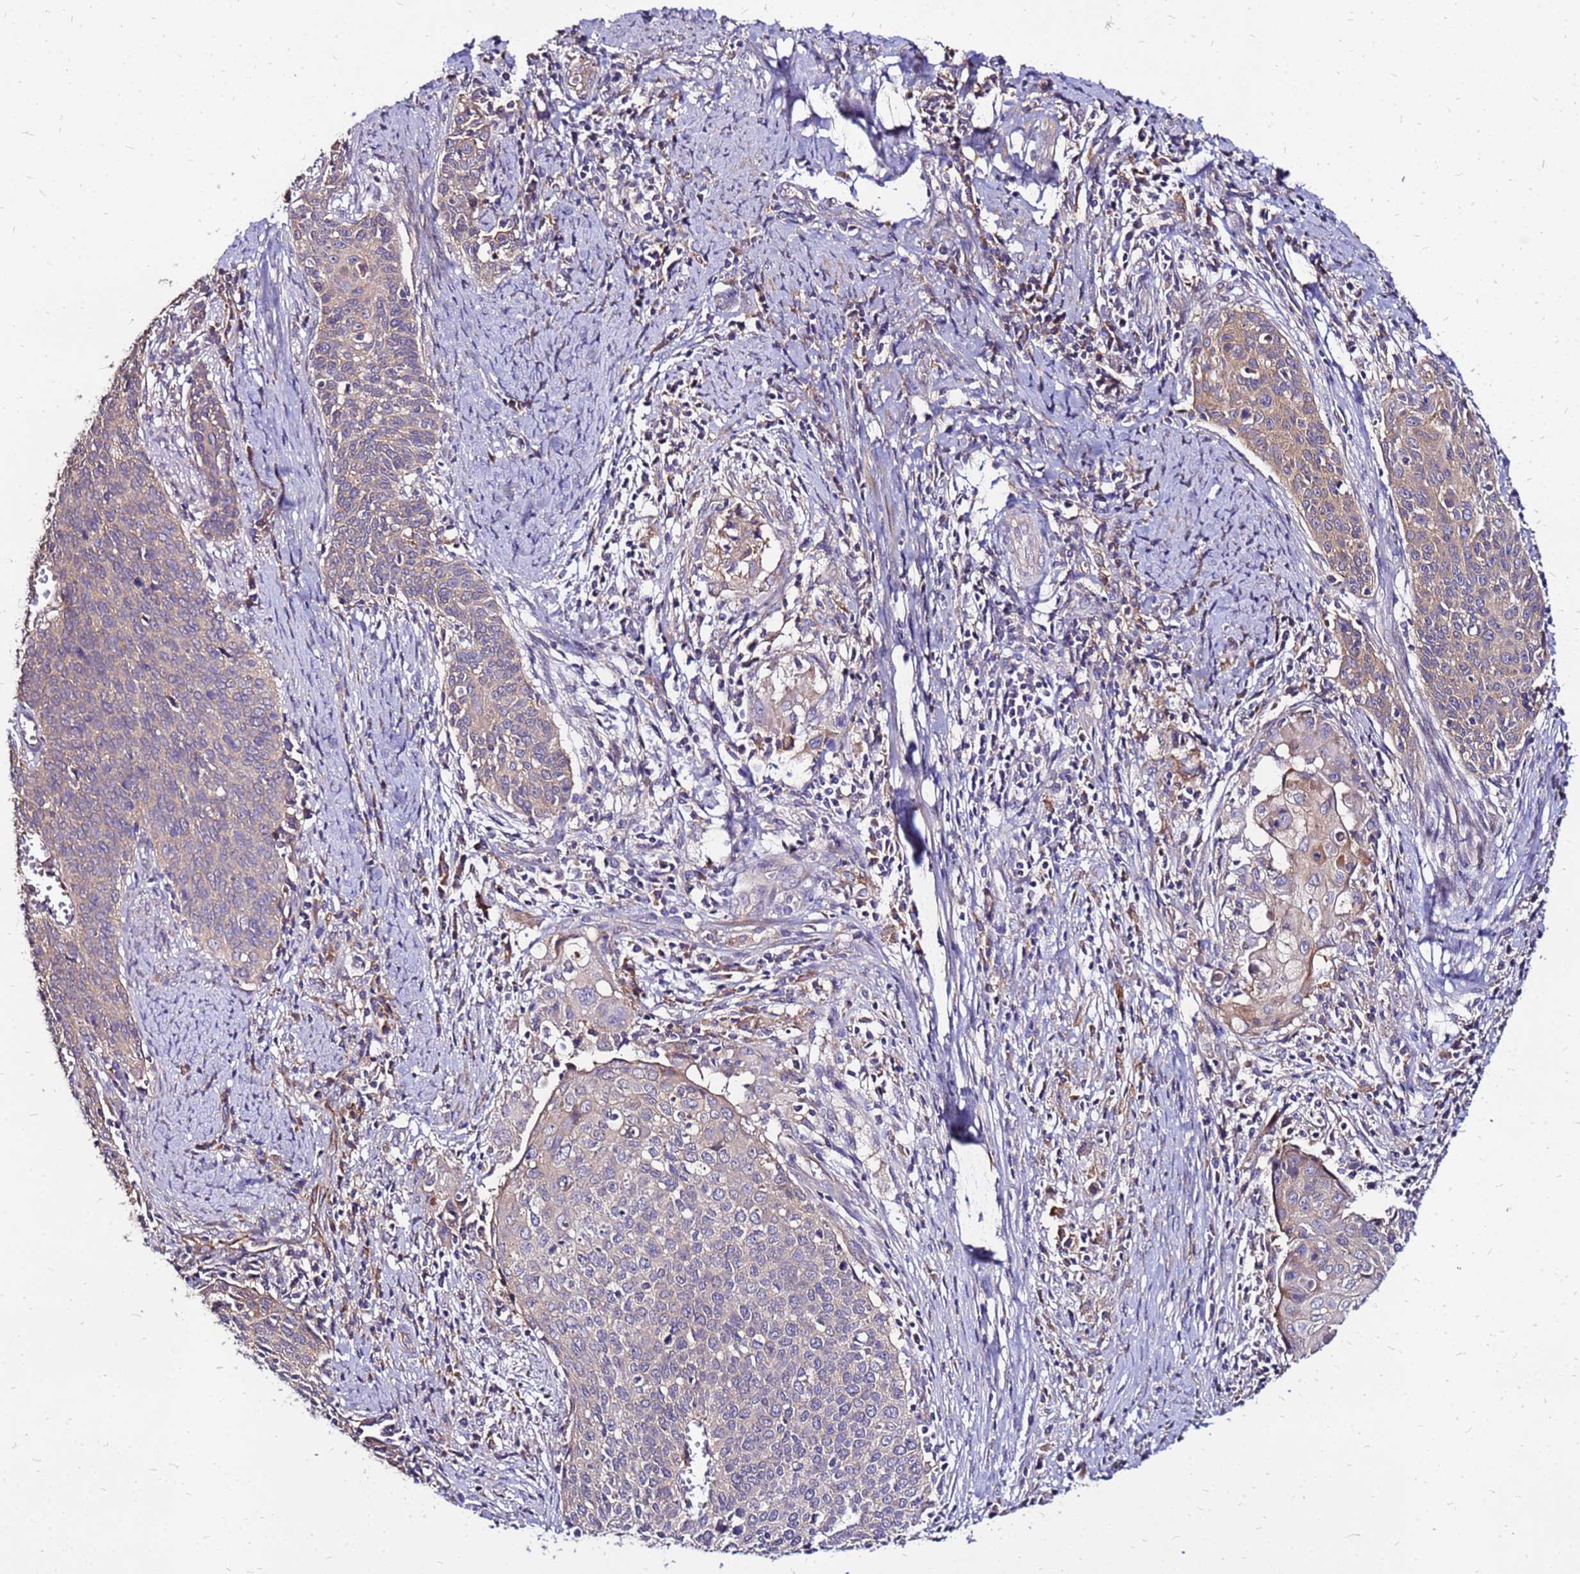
{"staining": {"intensity": "moderate", "quantity": "25%-75%", "location": "cytoplasmic/membranous"}, "tissue": "cervical cancer", "cell_type": "Tumor cells", "image_type": "cancer", "snomed": [{"axis": "morphology", "description": "Squamous cell carcinoma, NOS"}, {"axis": "topography", "description": "Cervix"}], "caption": "Moderate cytoplasmic/membranous expression is identified in about 25%-75% of tumor cells in cervical squamous cell carcinoma.", "gene": "ARHGEF5", "patient": {"sex": "female", "age": 39}}